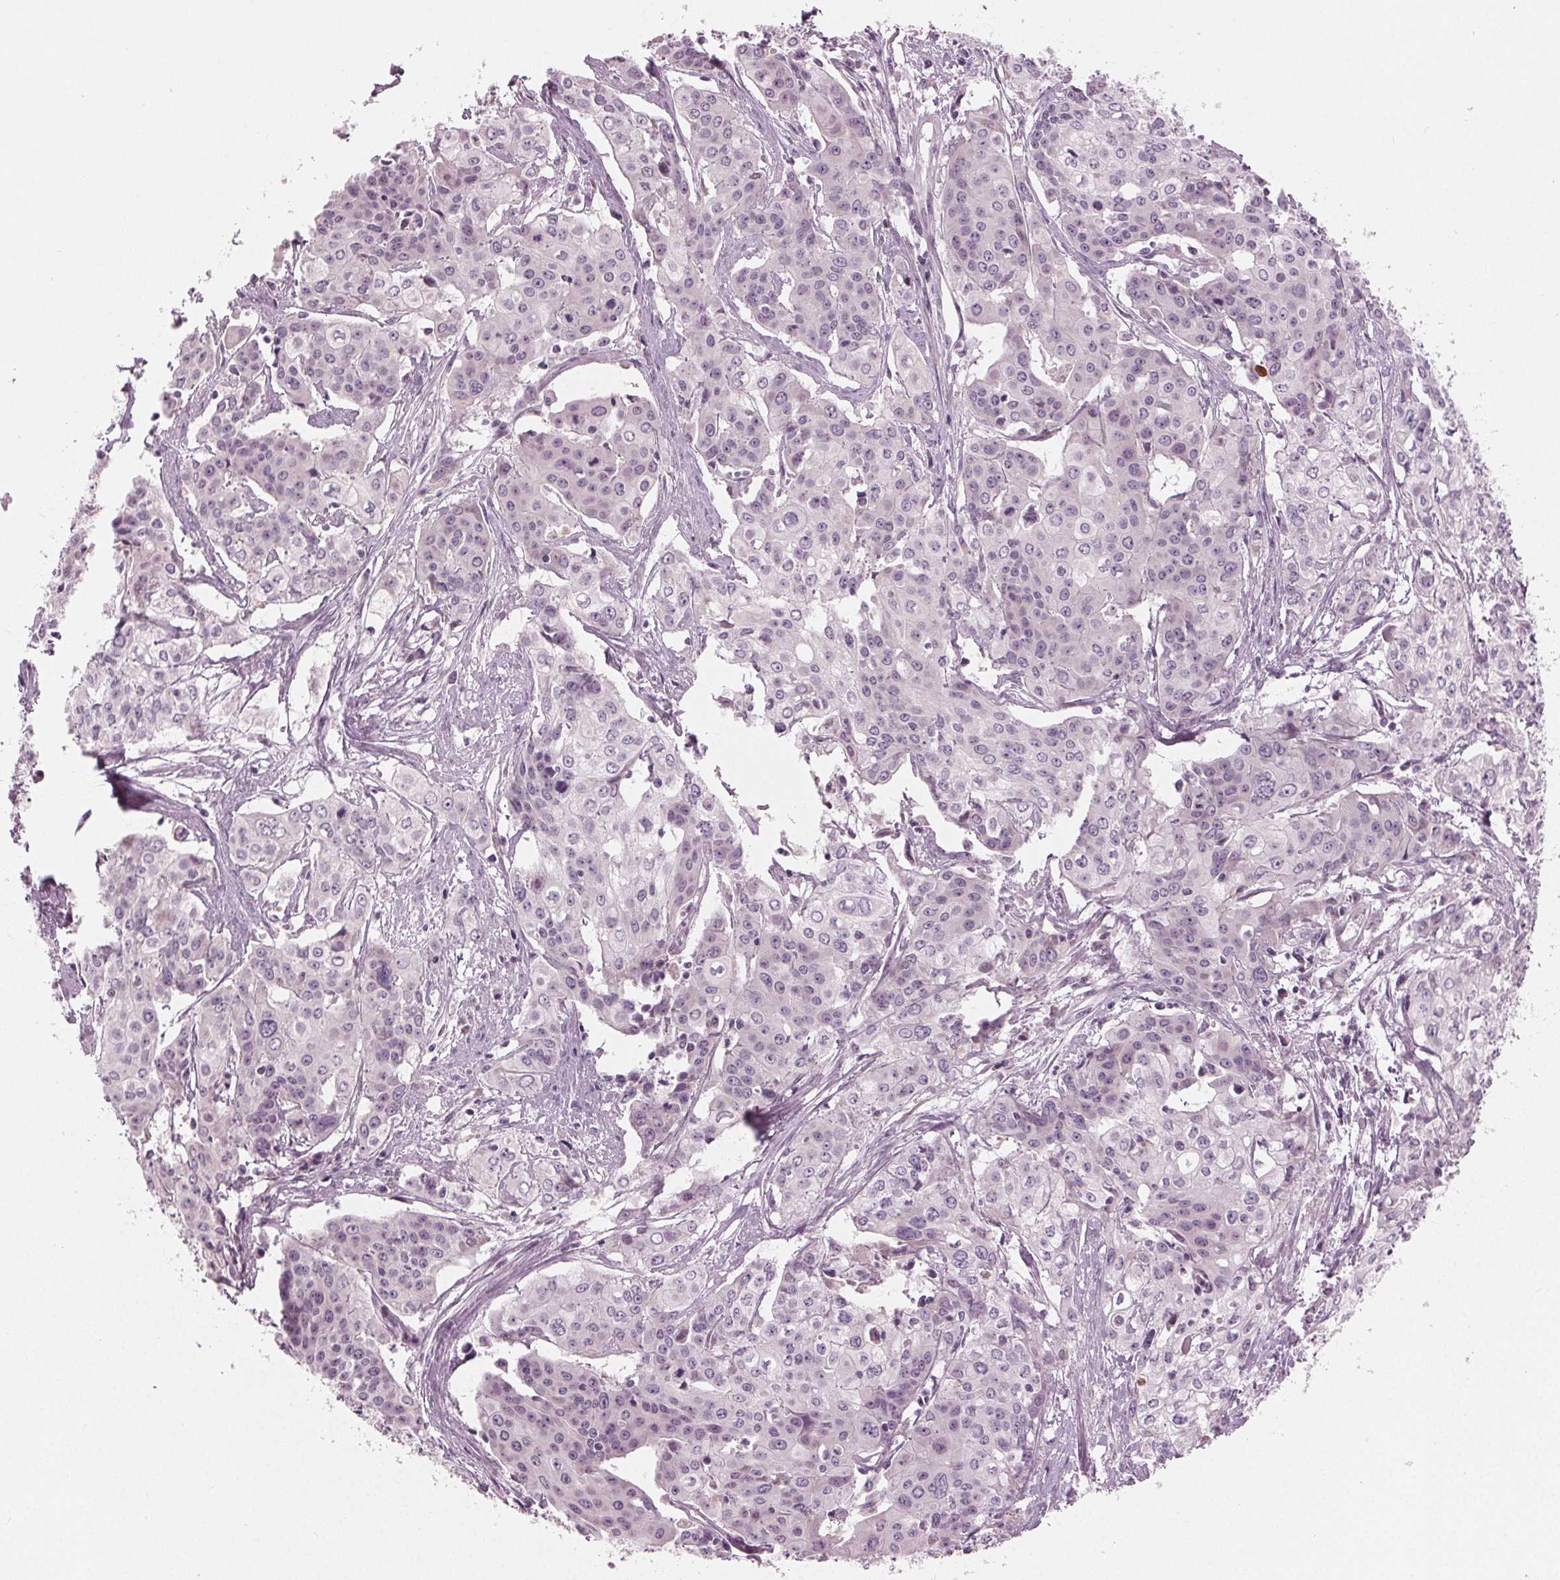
{"staining": {"intensity": "negative", "quantity": "none", "location": "none"}, "tissue": "cervical cancer", "cell_type": "Tumor cells", "image_type": "cancer", "snomed": [{"axis": "morphology", "description": "Squamous cell carcinoma, NOS"}, {"axis": "topography", "description": "Cervix"}], "caption": "Squamous cell carcinoma (cervical) was stained to show a protein in brown. There is no significant staining in tumor cells.", "gene": "PRAP1", "patient": {"sex": "female", "age": 39}}